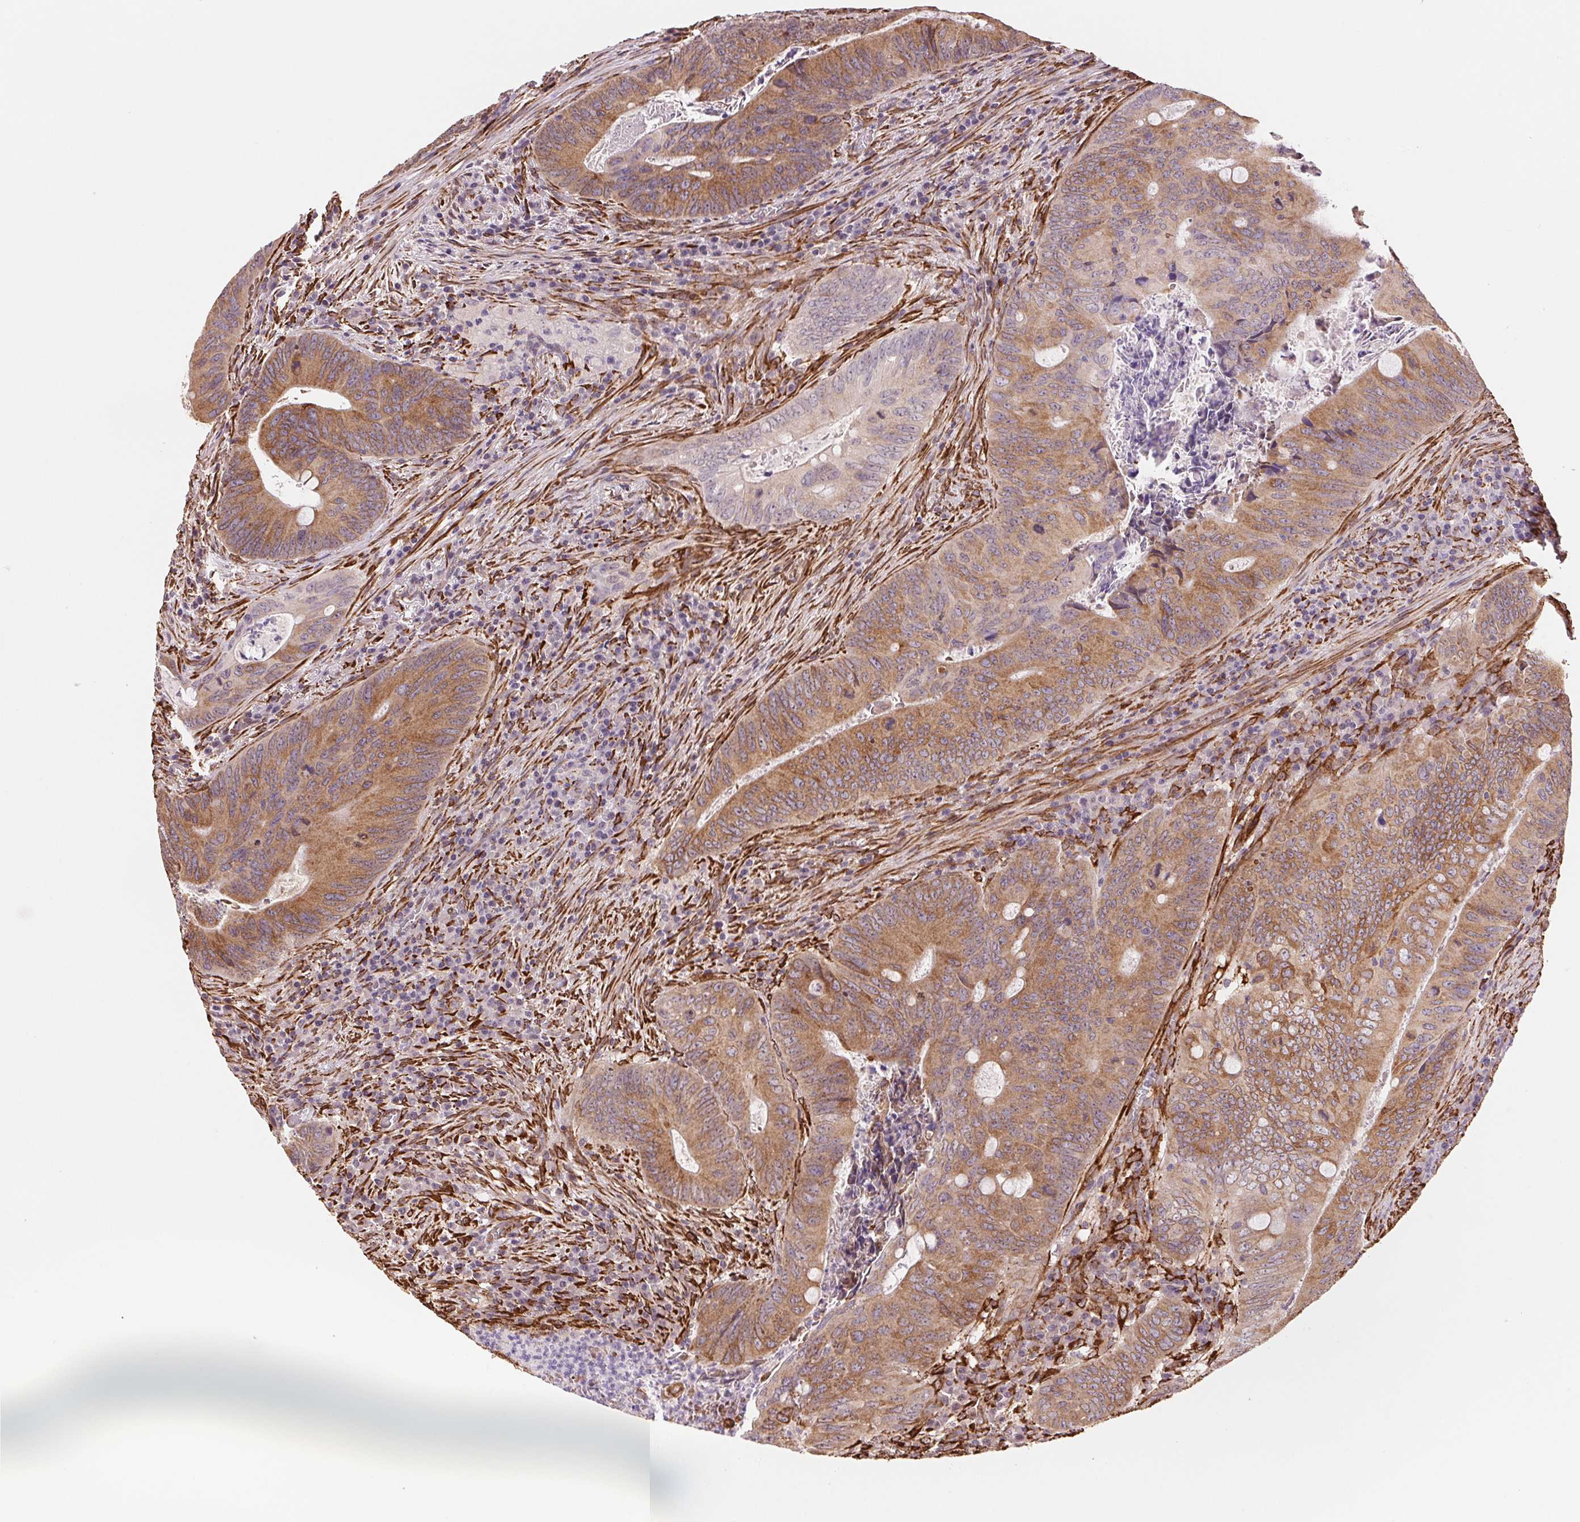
{"staining": {"intensity": "moderate", "quantity": ">75%", "location": "cytoplasmic/membranous"}, "tissue": "colorectal cancer", "cell_type": "Tumor cells", "image_type": "cancer", "snomed": [{"axis": "morphology", "description": "Adenocarcinoma, NOS"}, {"axis": "topography", "description": "Colon"}], "caption": "Protein staining of colorectal cancer tissue displays moderate cytoplasmic/membranous positivity in approximately >75% of tumor cells.", "gene": "FKBP10", "patient": {"sex": "female", "age": 74}}